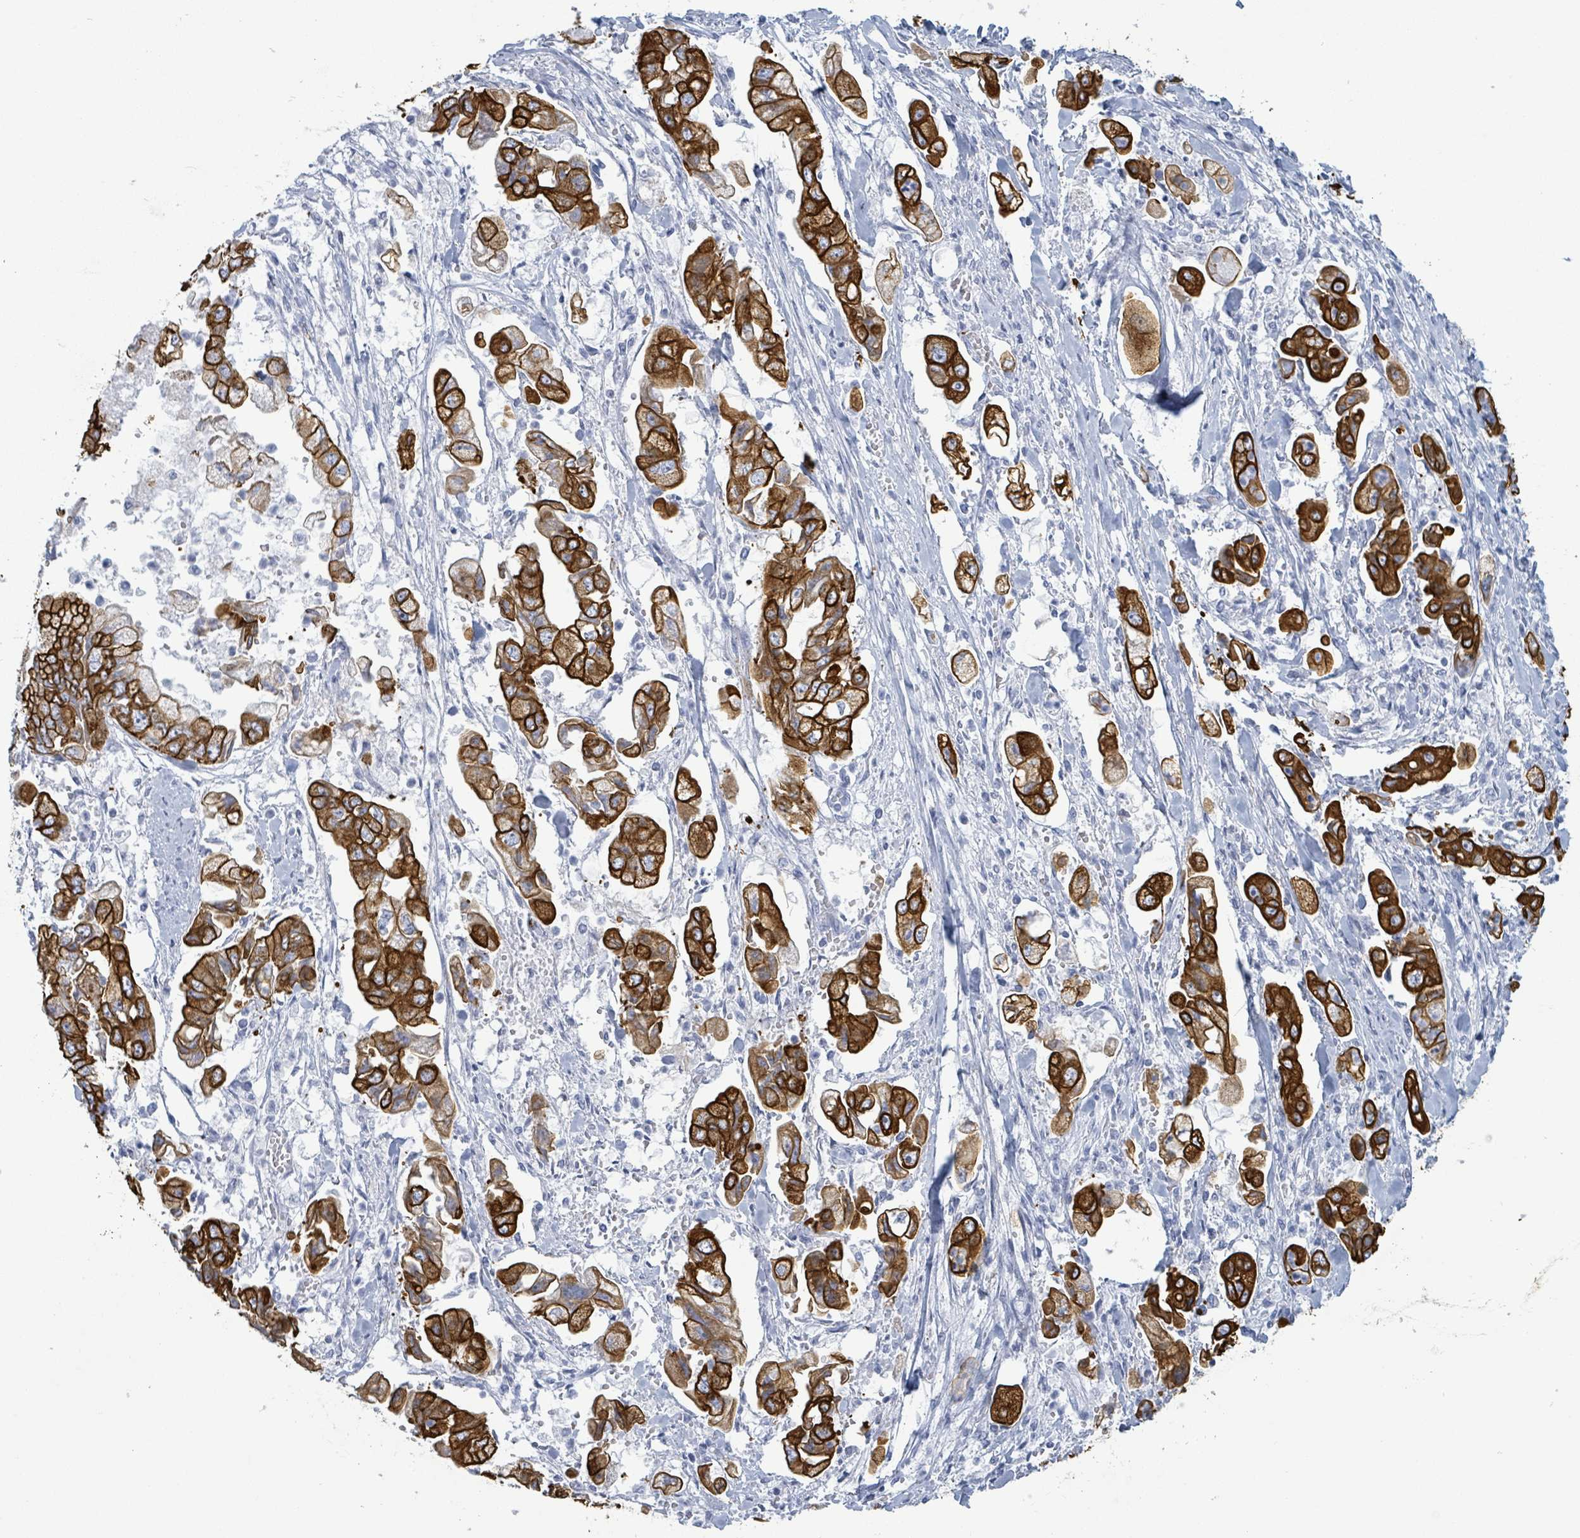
{"staining": {"intensity": "strong", "quantity": ">75%", "location": "cytoplasmic/membranous"}, "tissue": "stomach cancer", "cell_type": "Tumor cells", "image_type": "cancer", "snomed": [{"axis": "morphology", "description": "Adenocarcinoma, NOS"}, {"axis": "topography", "description": "Stomach"}], "caption": "This micrograph demonstrates IHC staining of stomach cancer, with high strong cytoplasmic/membranous staining in about >75% of tumor cells.", "gene": "KRT8", "patient": {"sex": "male", "age": 62}}